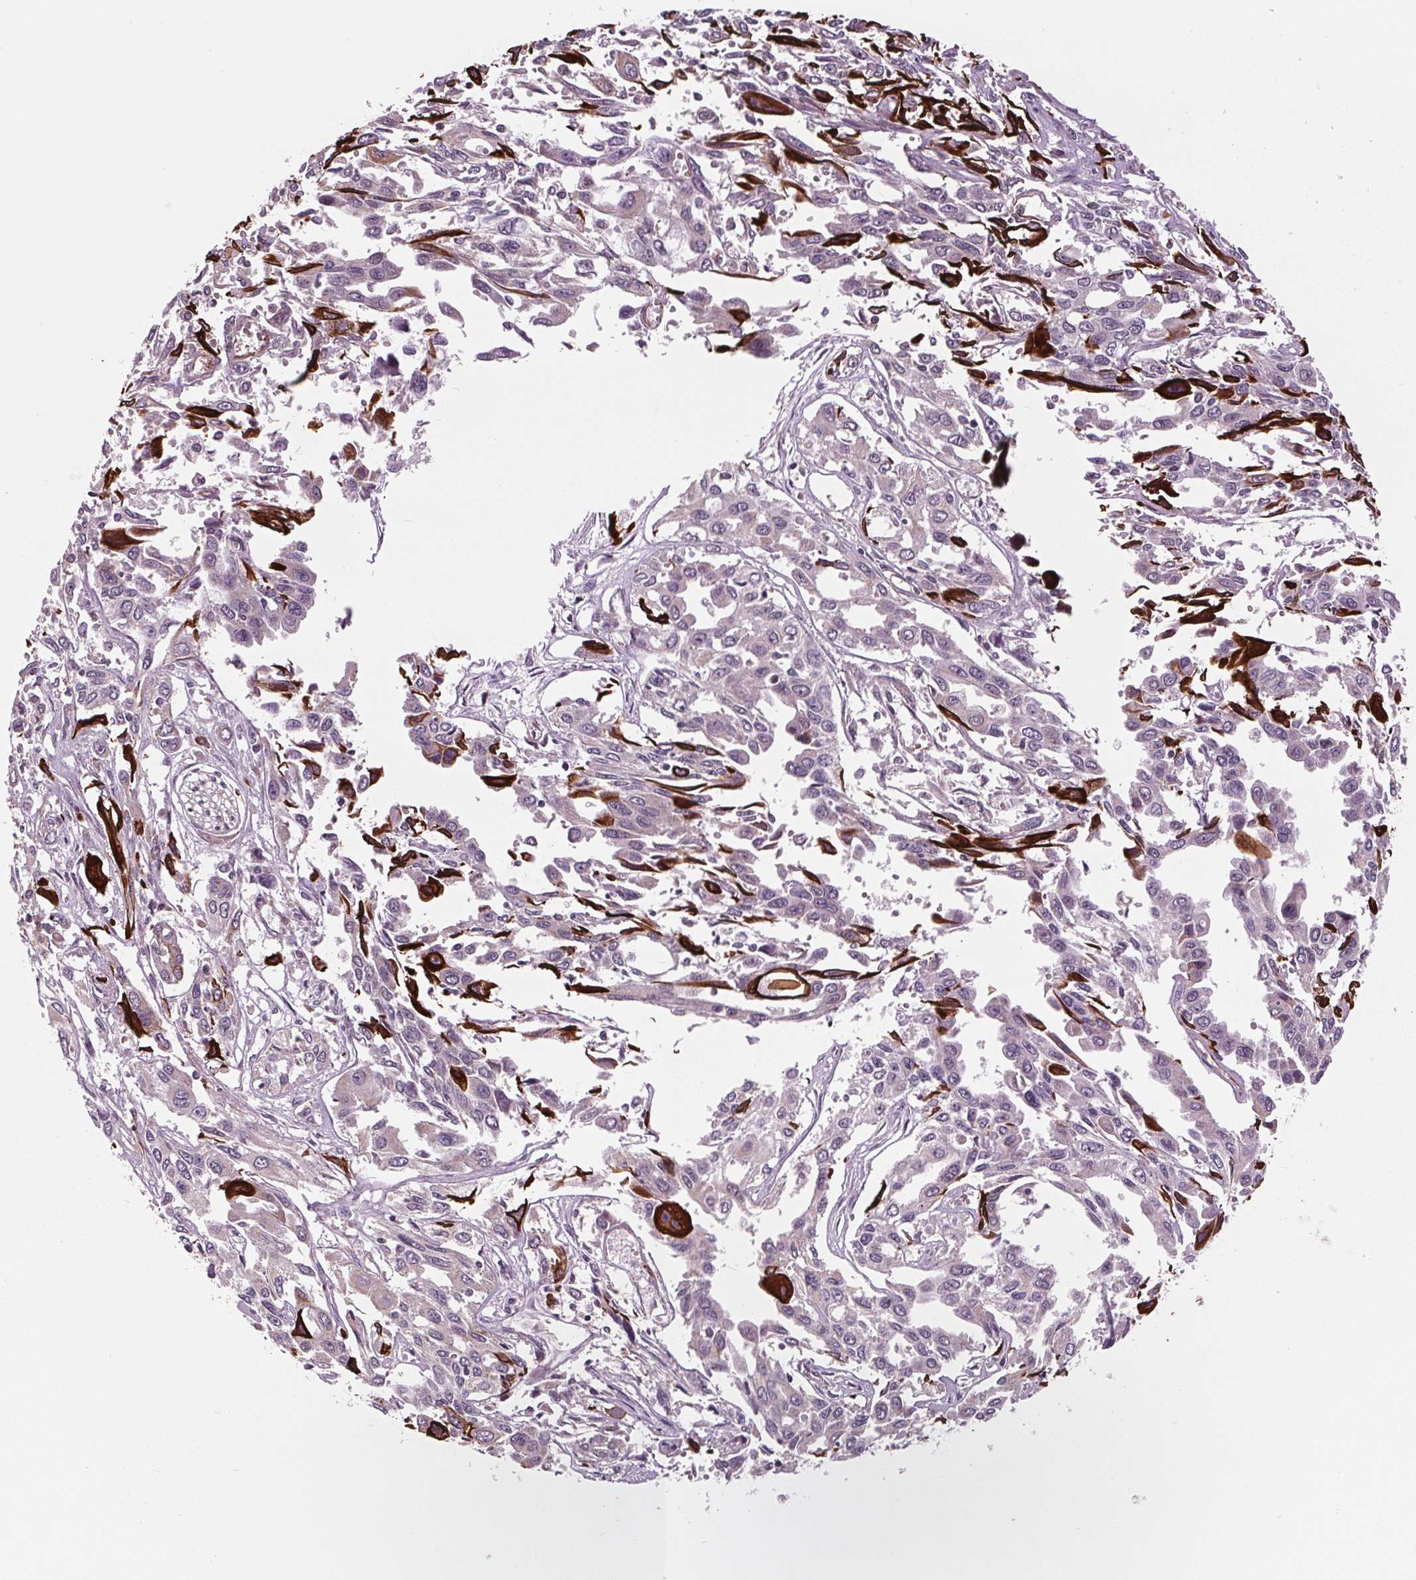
{"staining": {"intensity": "strong", "quantity": "<25%", "location": "cytoplasmic/membranous"}, "tissue": "pancreatic cancer", "cell_type": "Tumor cells", "image_type": "cancer", "snomed": [{"axis": "morphology", "description": "Adenocarcinoma, NOS"}, {"axis": "topography", "description": "Pancreas"}], "caption": "This is a micrograph of immunohistochemistry staining of pancreatic adenocarcinoma, which shows strong expression in the cytoplasmic/membranous of tumor cells.", "gene": "MAPK8", "patient": {"sex": "female", "age": 55}}